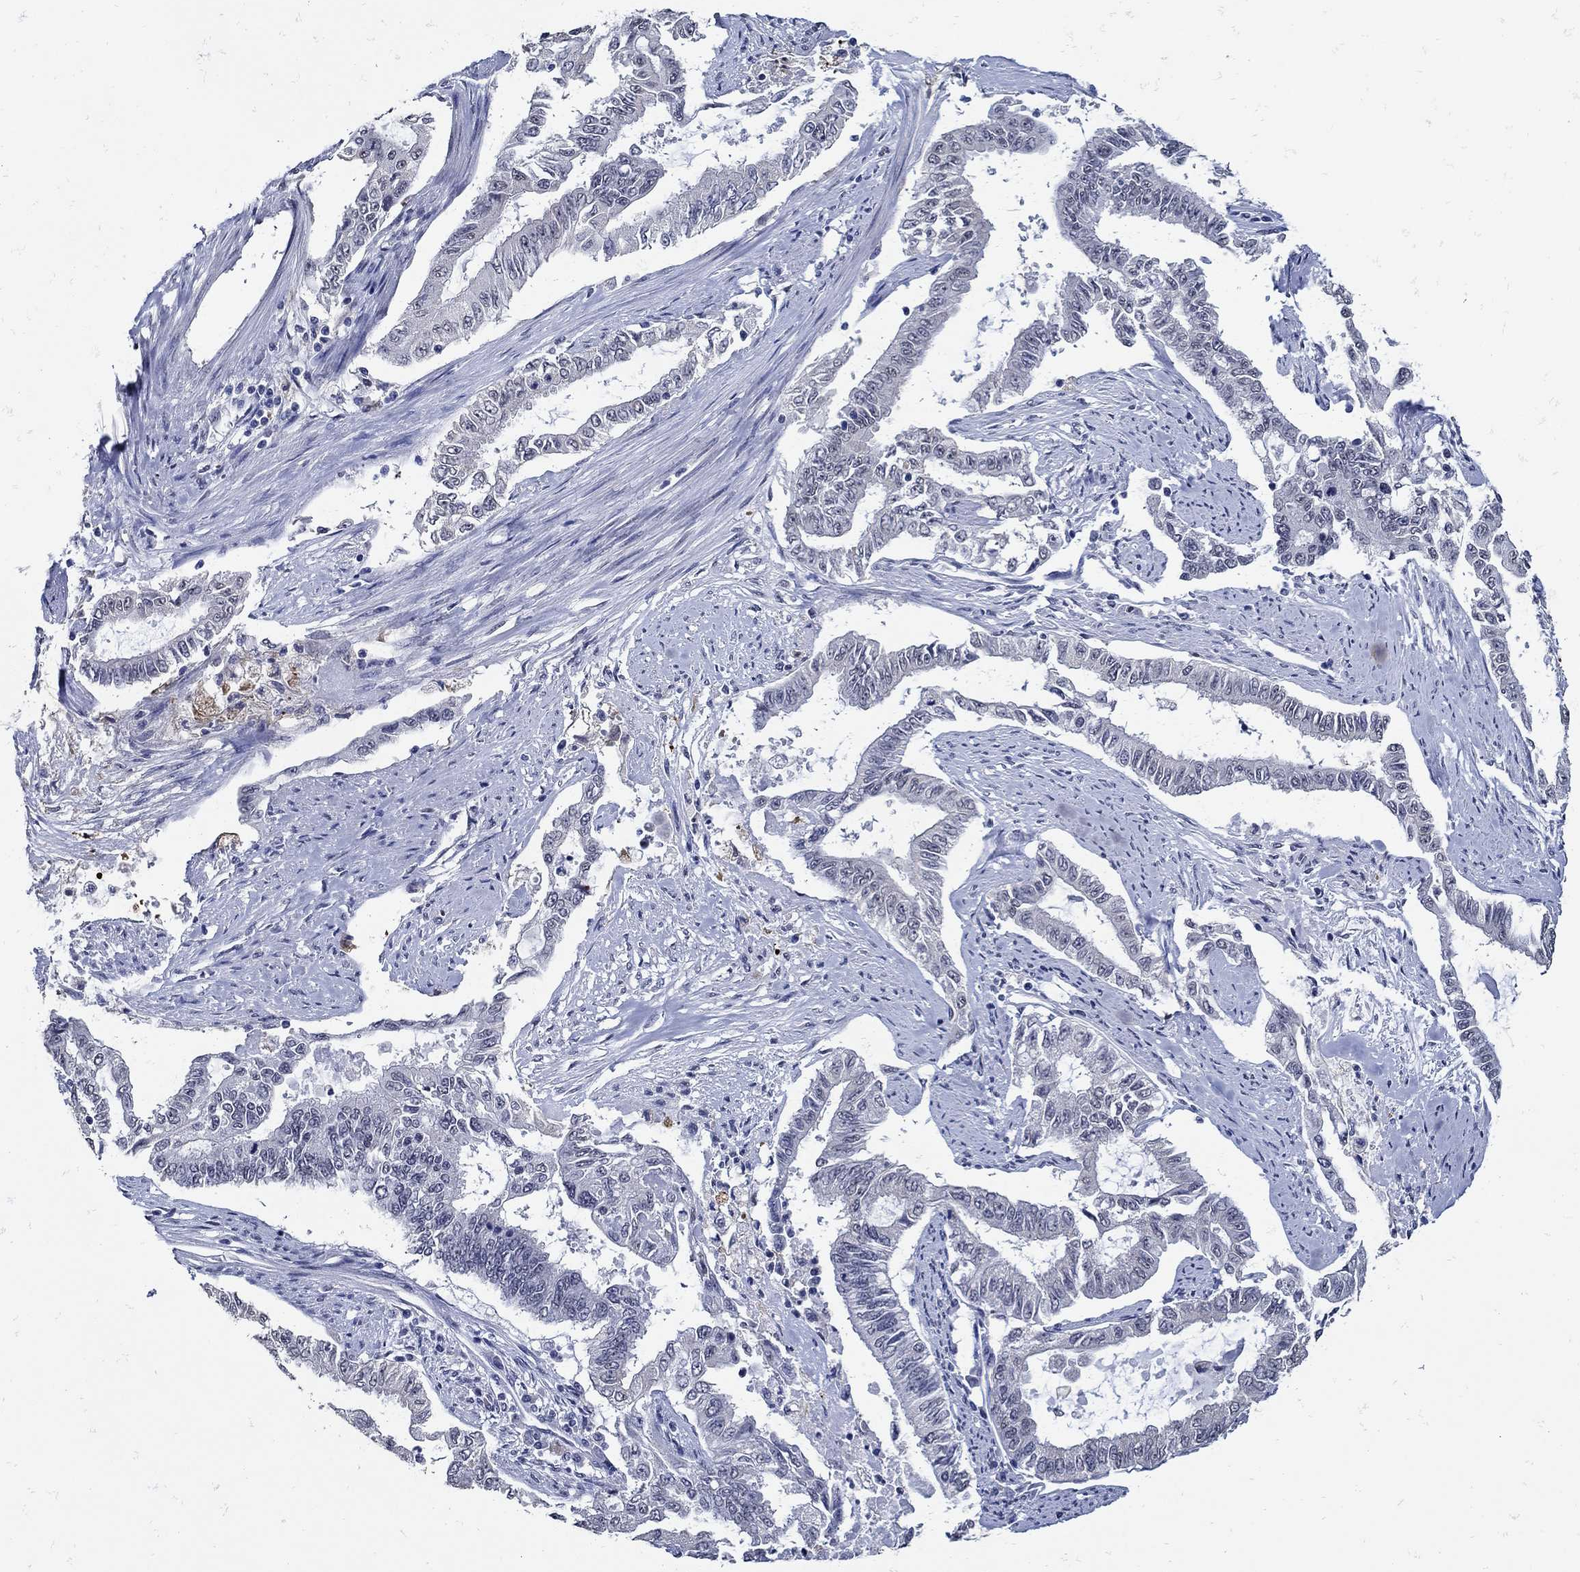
{"staining": {"intensity": "negative", "quantity": "none", "location": "none"}, "tissue": "endometrial cancer", "cell_type": "Tumor cells", "image_type": "cancer", "snomed": [{"axis": "morphology", "description": "Adenocarcinoma, NOS"}, {"axis": "topography", "description": "Uterus"}], "caption": "This is a micrograph of IHC staining of endometrial cancer, which shows no expression in tumor cells.", "gene": "KCNN3", "patient": {"sex": "female", "age": 59}}